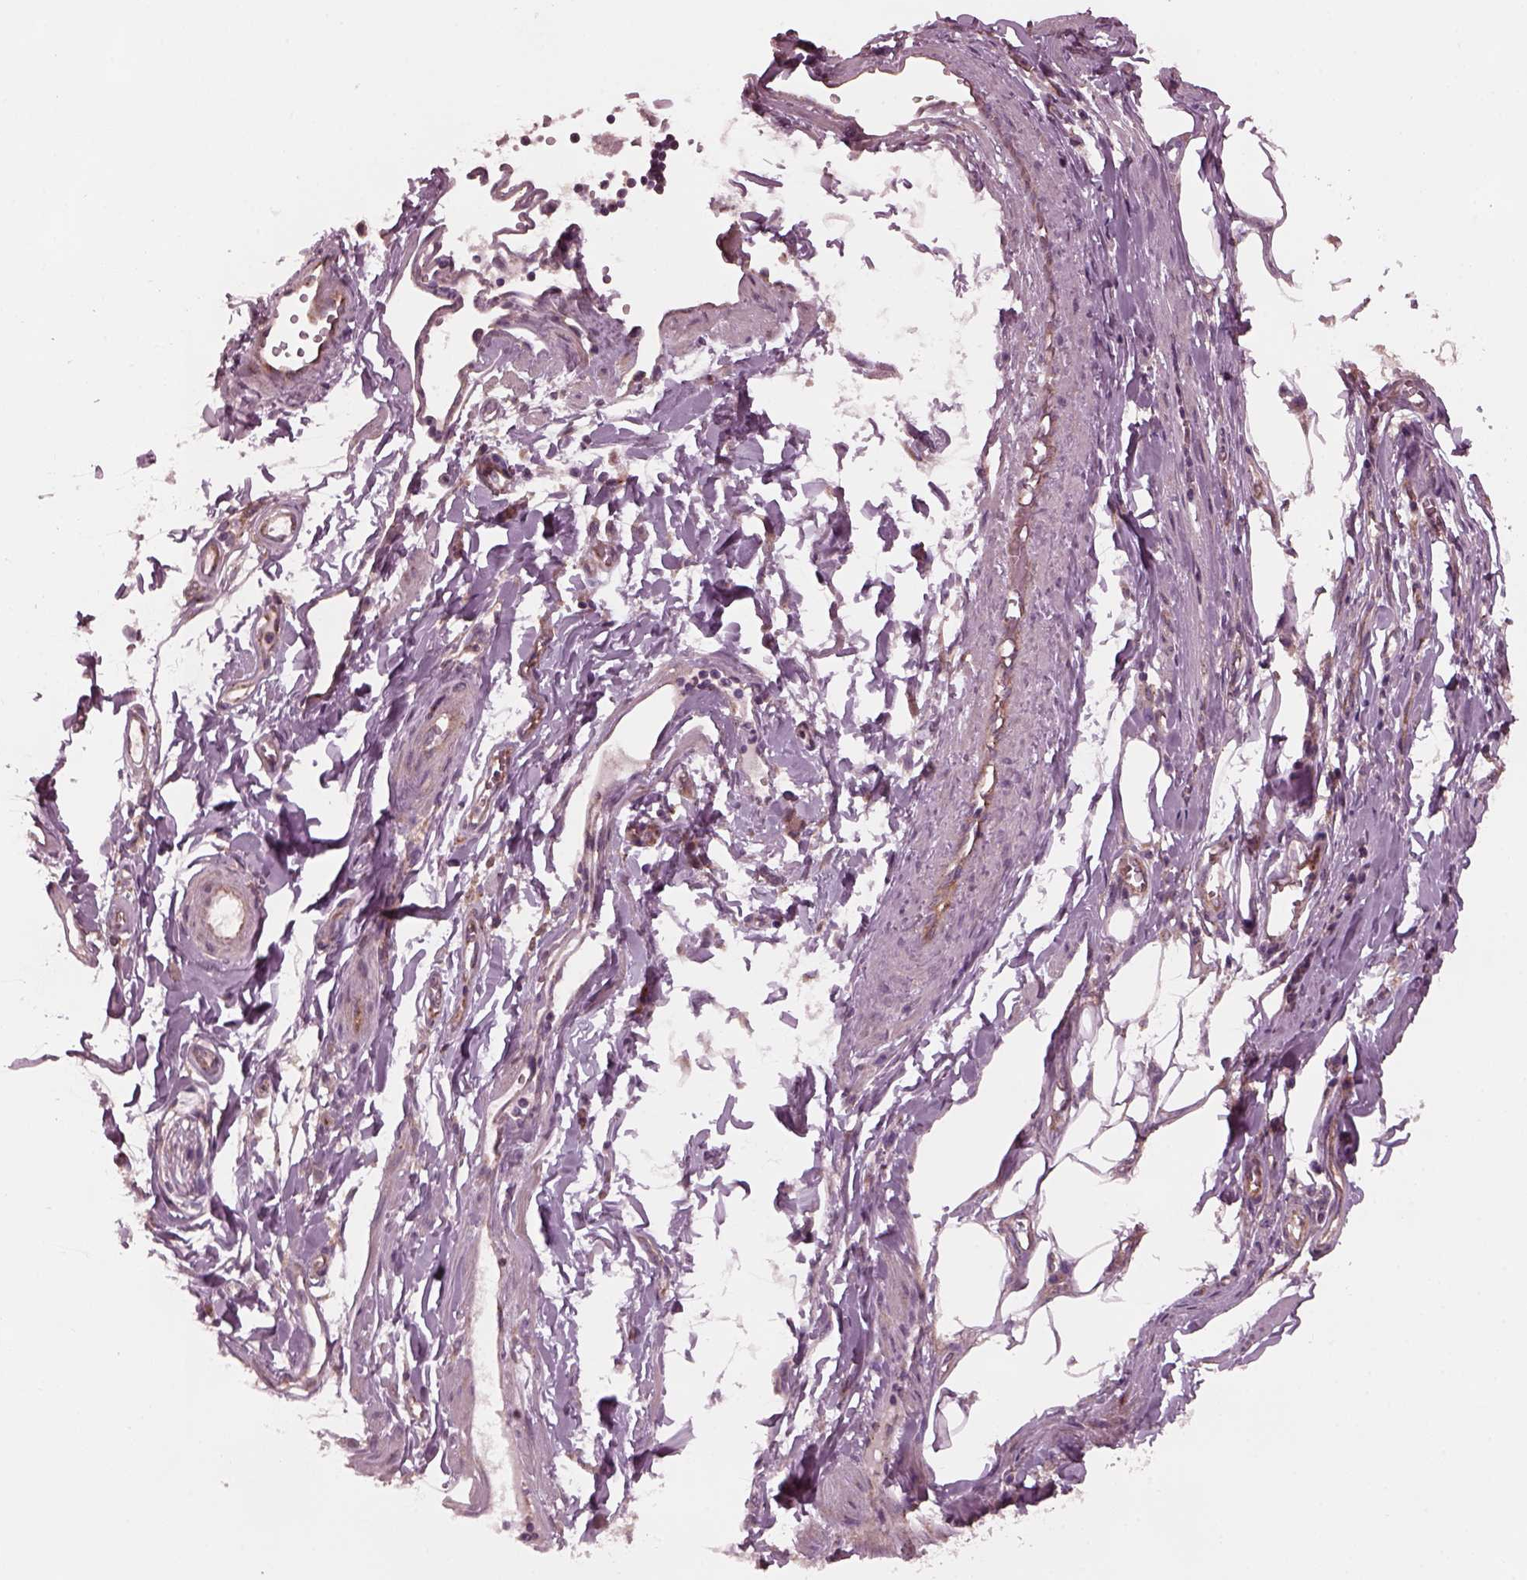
{"staining": {"intensity": "weak", "quantity": ">75%", "location": "cytoplasmic/membranous"}, "tissue": "melanoma", "cell_type": "Tumor cells", "image_type": "cancer", "snomed": [{"axis": "morphology", "description": "Malignant melanoma, Metastatic site"}, {"axis": "topography", "description": "Lymph node"}], "caption": "This image displays immunohistochemistry (IHC) staining of melanoma, with low weak cytoplasmic/membranous staining in about >75% of tumor cells.", "gene": "TUBG1", "patient": {"sex": "female", "age": 64}}